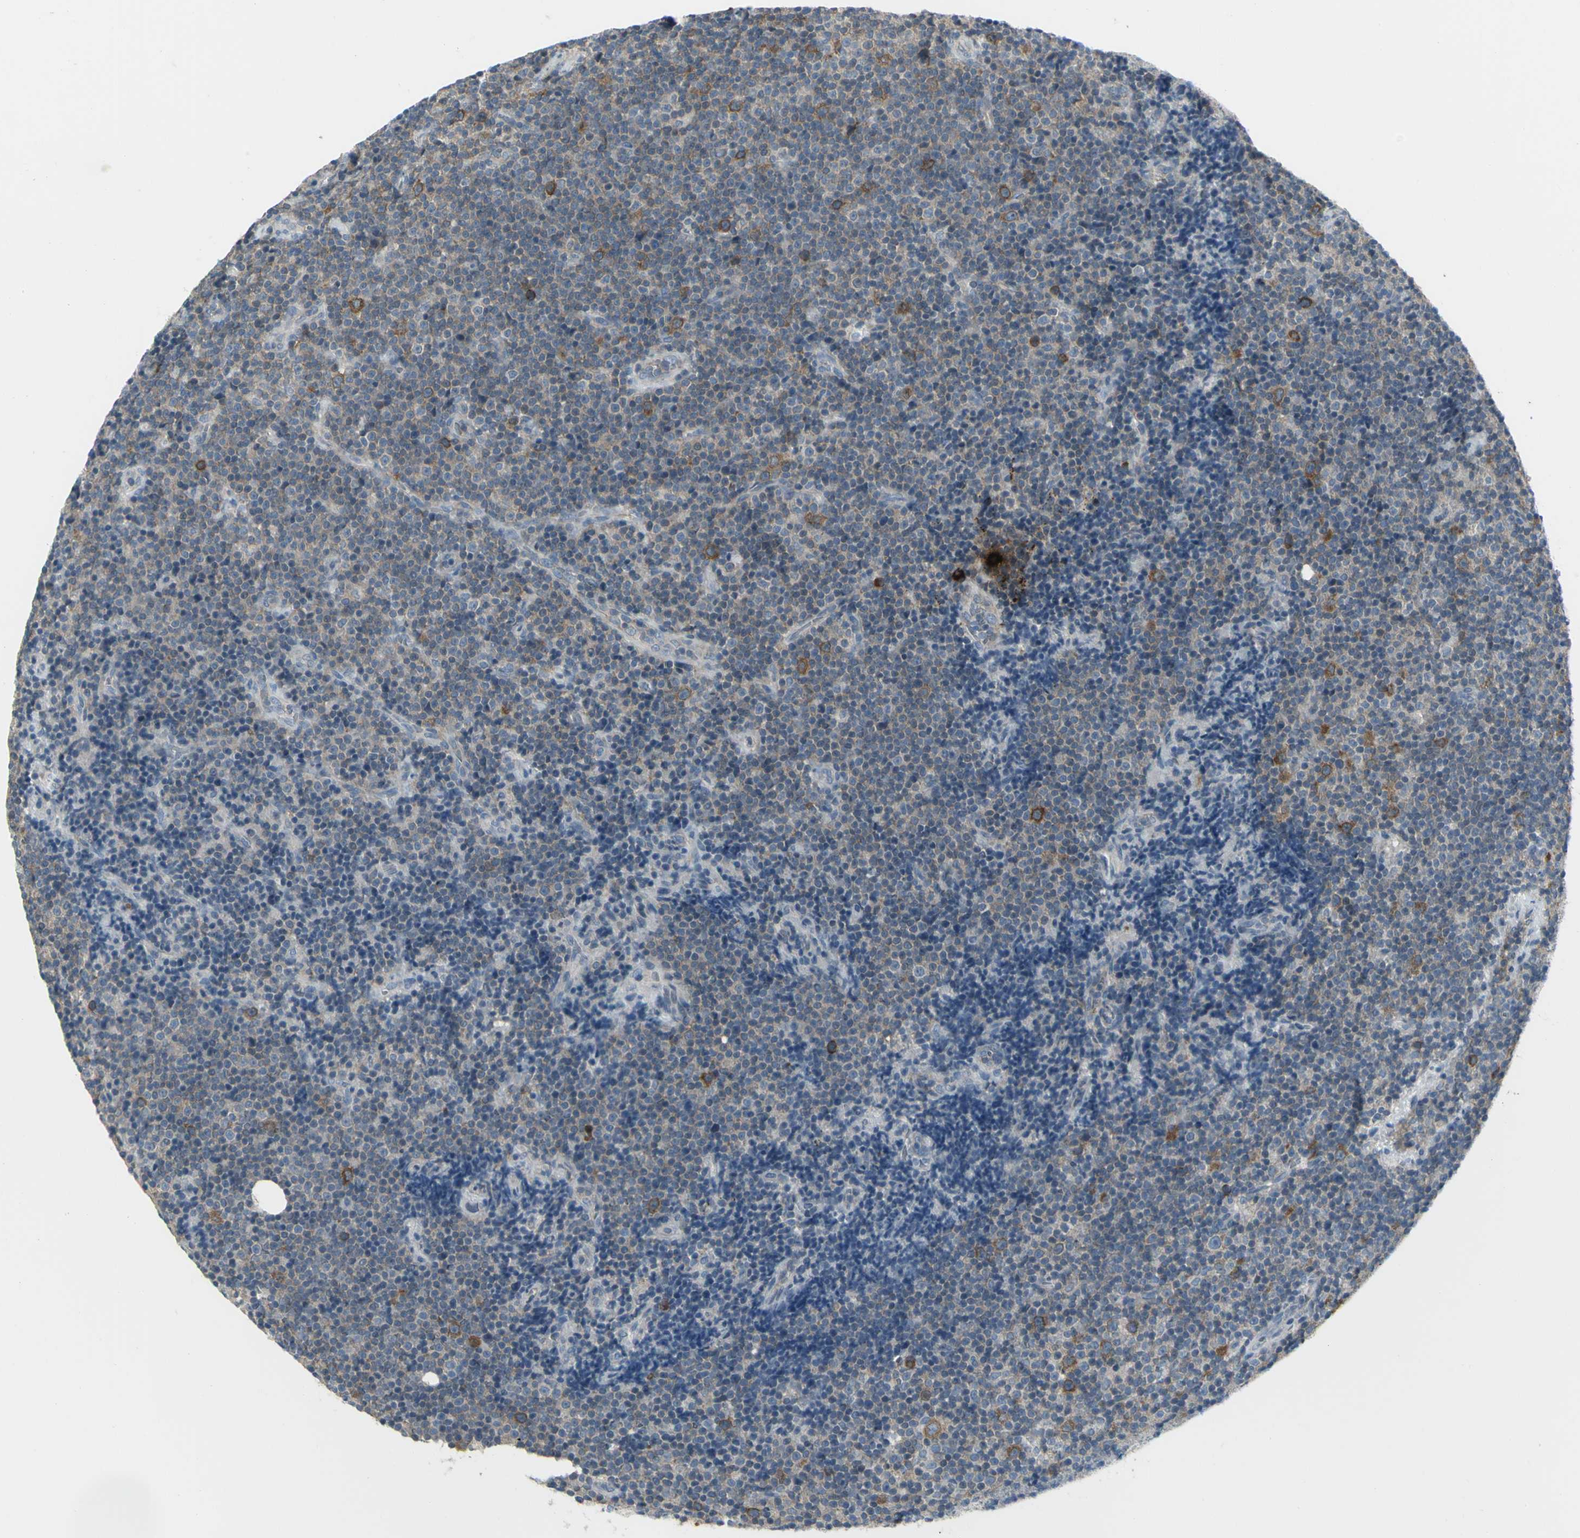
{"staining": {"intensity": "strong", "quantity": "<25%", "location": "cytoplasmic/membranous"}, "tissue": "lymphoma", "cell_type": "Tumor cells", "image_type": "cancer", "snomed": [{"axis": "morphology", "description": "Malignant lymphoma, non-Hodgkin's type, Low grade"}, {"axis": "topography", "description": "Lymph node"}], "caption": "High-magnification brightfield microscopy of malignant lymphoma, non-Hodgkin's type (low-grade) stained with DAB (3,3'-diaminobenzidine) (brown) and counterstained with hematoxylin (blue). tumor cells exhibit strong cytoplasmic/membranous staining is present in about<25% of cells.", "gene": "CCNB2", "patient": {"sex": "female", "age": 67}}